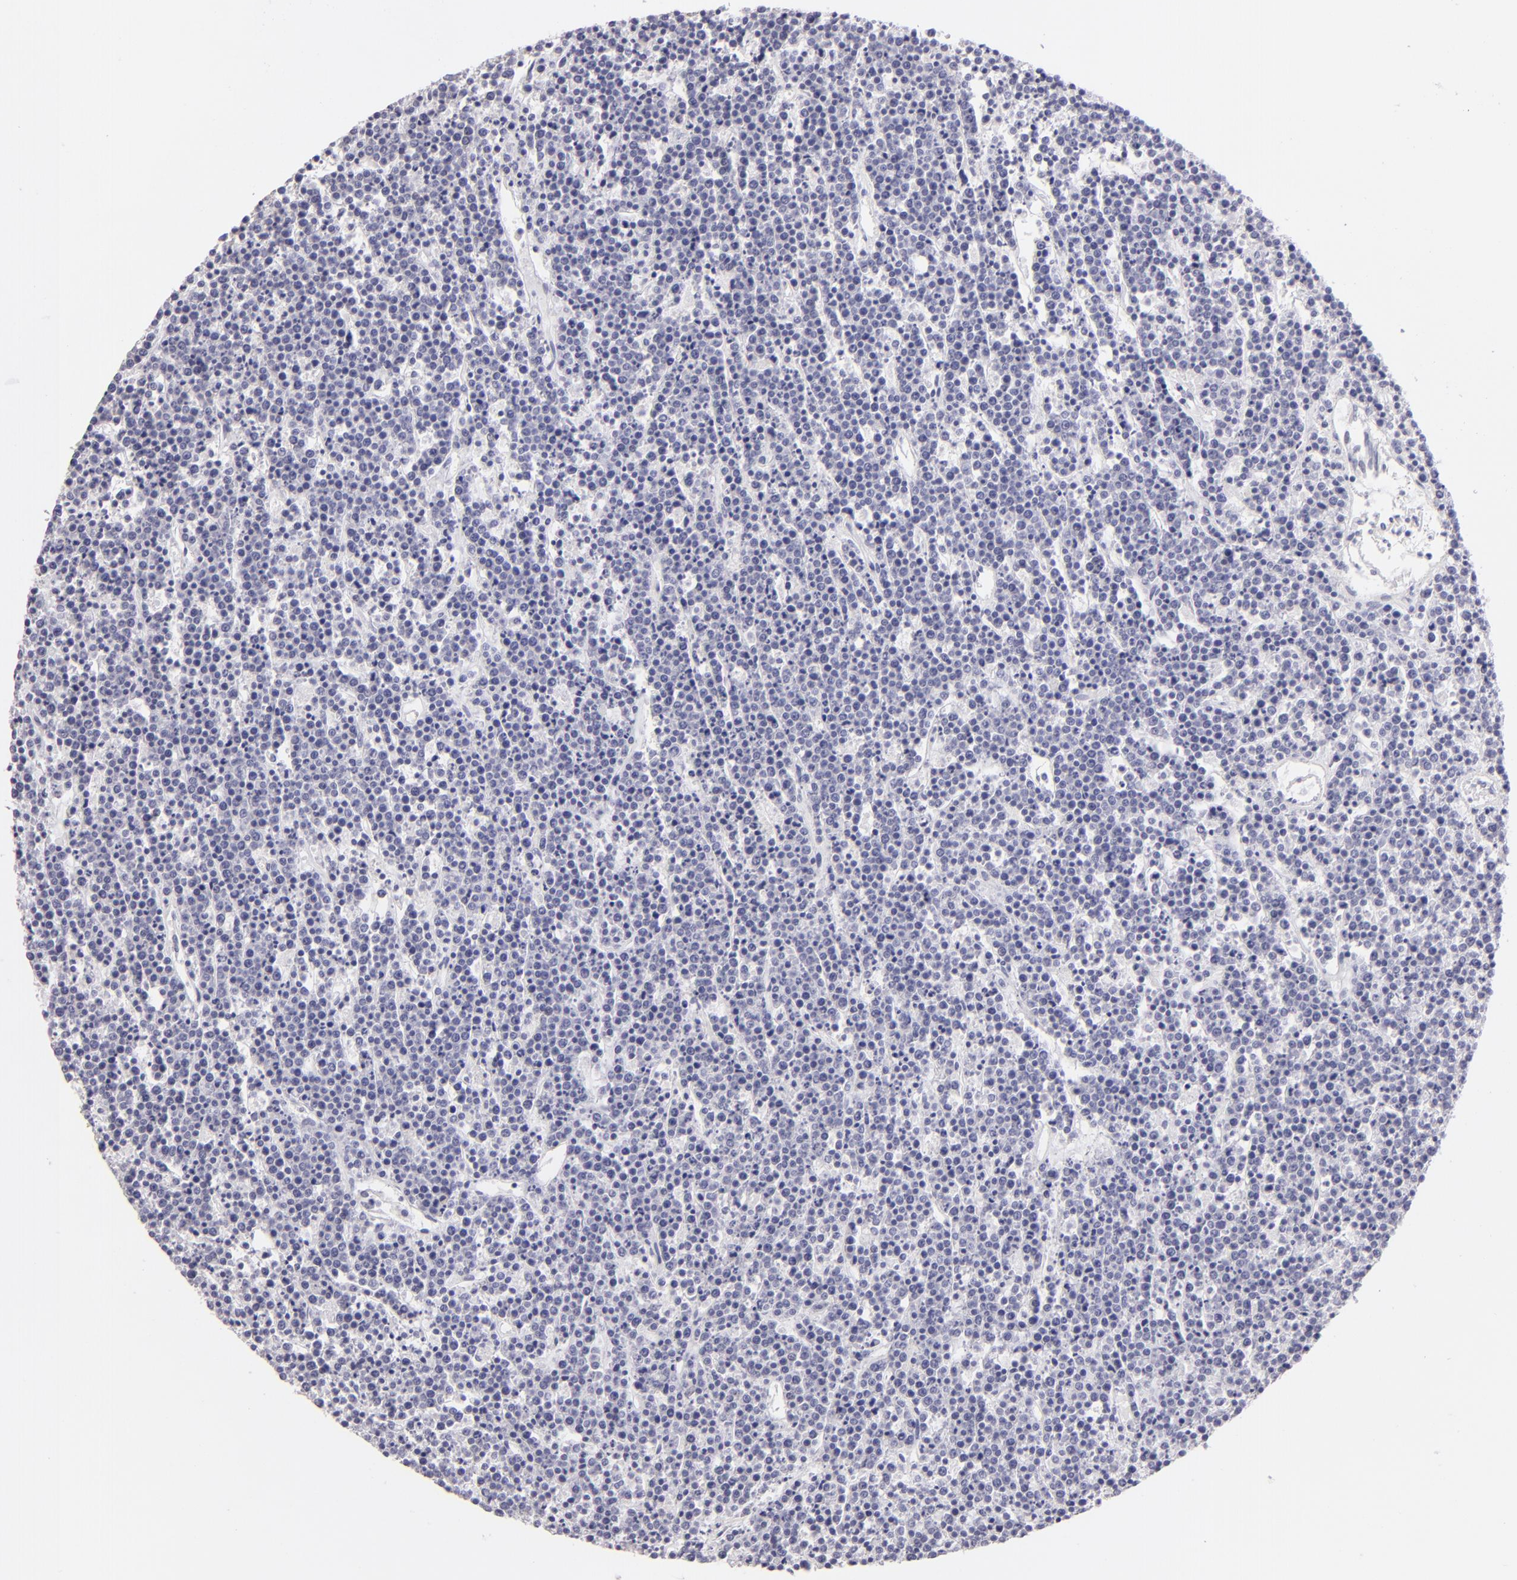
{"staining": {"intensity": "negative", "quantity": "none", "location": "none"}, "tissue": "lymphoma", "cell_type": "Tumor cells", "image_type": "cancer", "snomed": [{"axis": "morphology", "description": "Malignant lymphoma, non-Hodgkin's type, High grade"}, {"axis": "topography", "description": "Ovary"}], "caption": "This is an immunohistochemistry image of human lymphoma. There is no expression in tumor cells.", "gene": "CLDN4", "patient": {"sex": "female", "age": 56}}